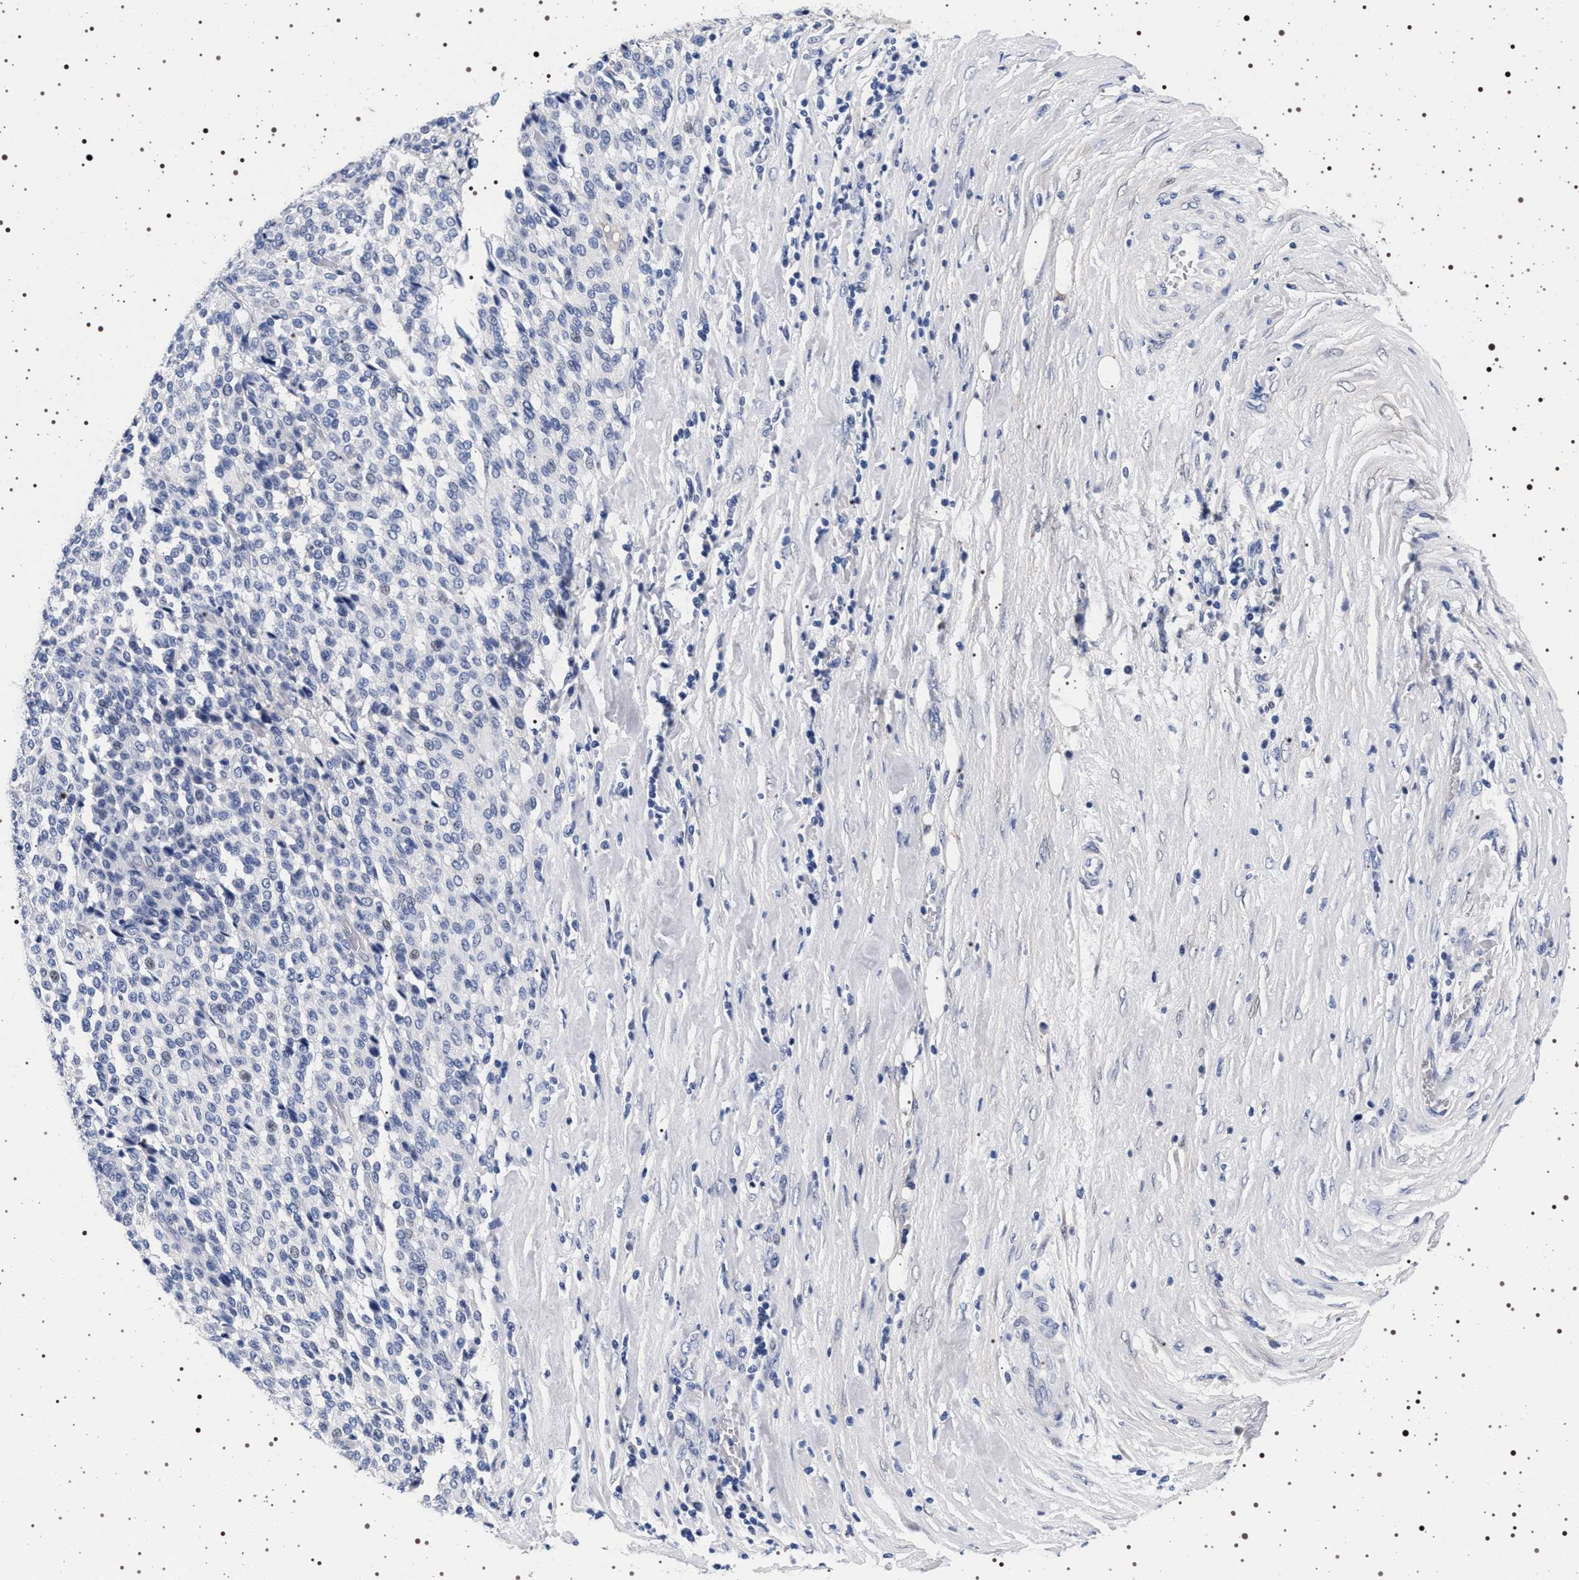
{"staining": {"intensity": "negative", "quantity": "none", "location": "none"}, "tissue": "melanoma", "cell_type": "Tumor cells", "image_type": "cancer", "snomed": [{"axis": "morphology", "description": "Malignant melanoma, Metastatic site"}, {"axis": "topography", "description": "Pancreas"}], "caption": "Human melanoma stained for a protein using IHC shows no expression in tumor cells.", "gene": "MAPK10", "patient": {"sex": "female", "age": 30}}